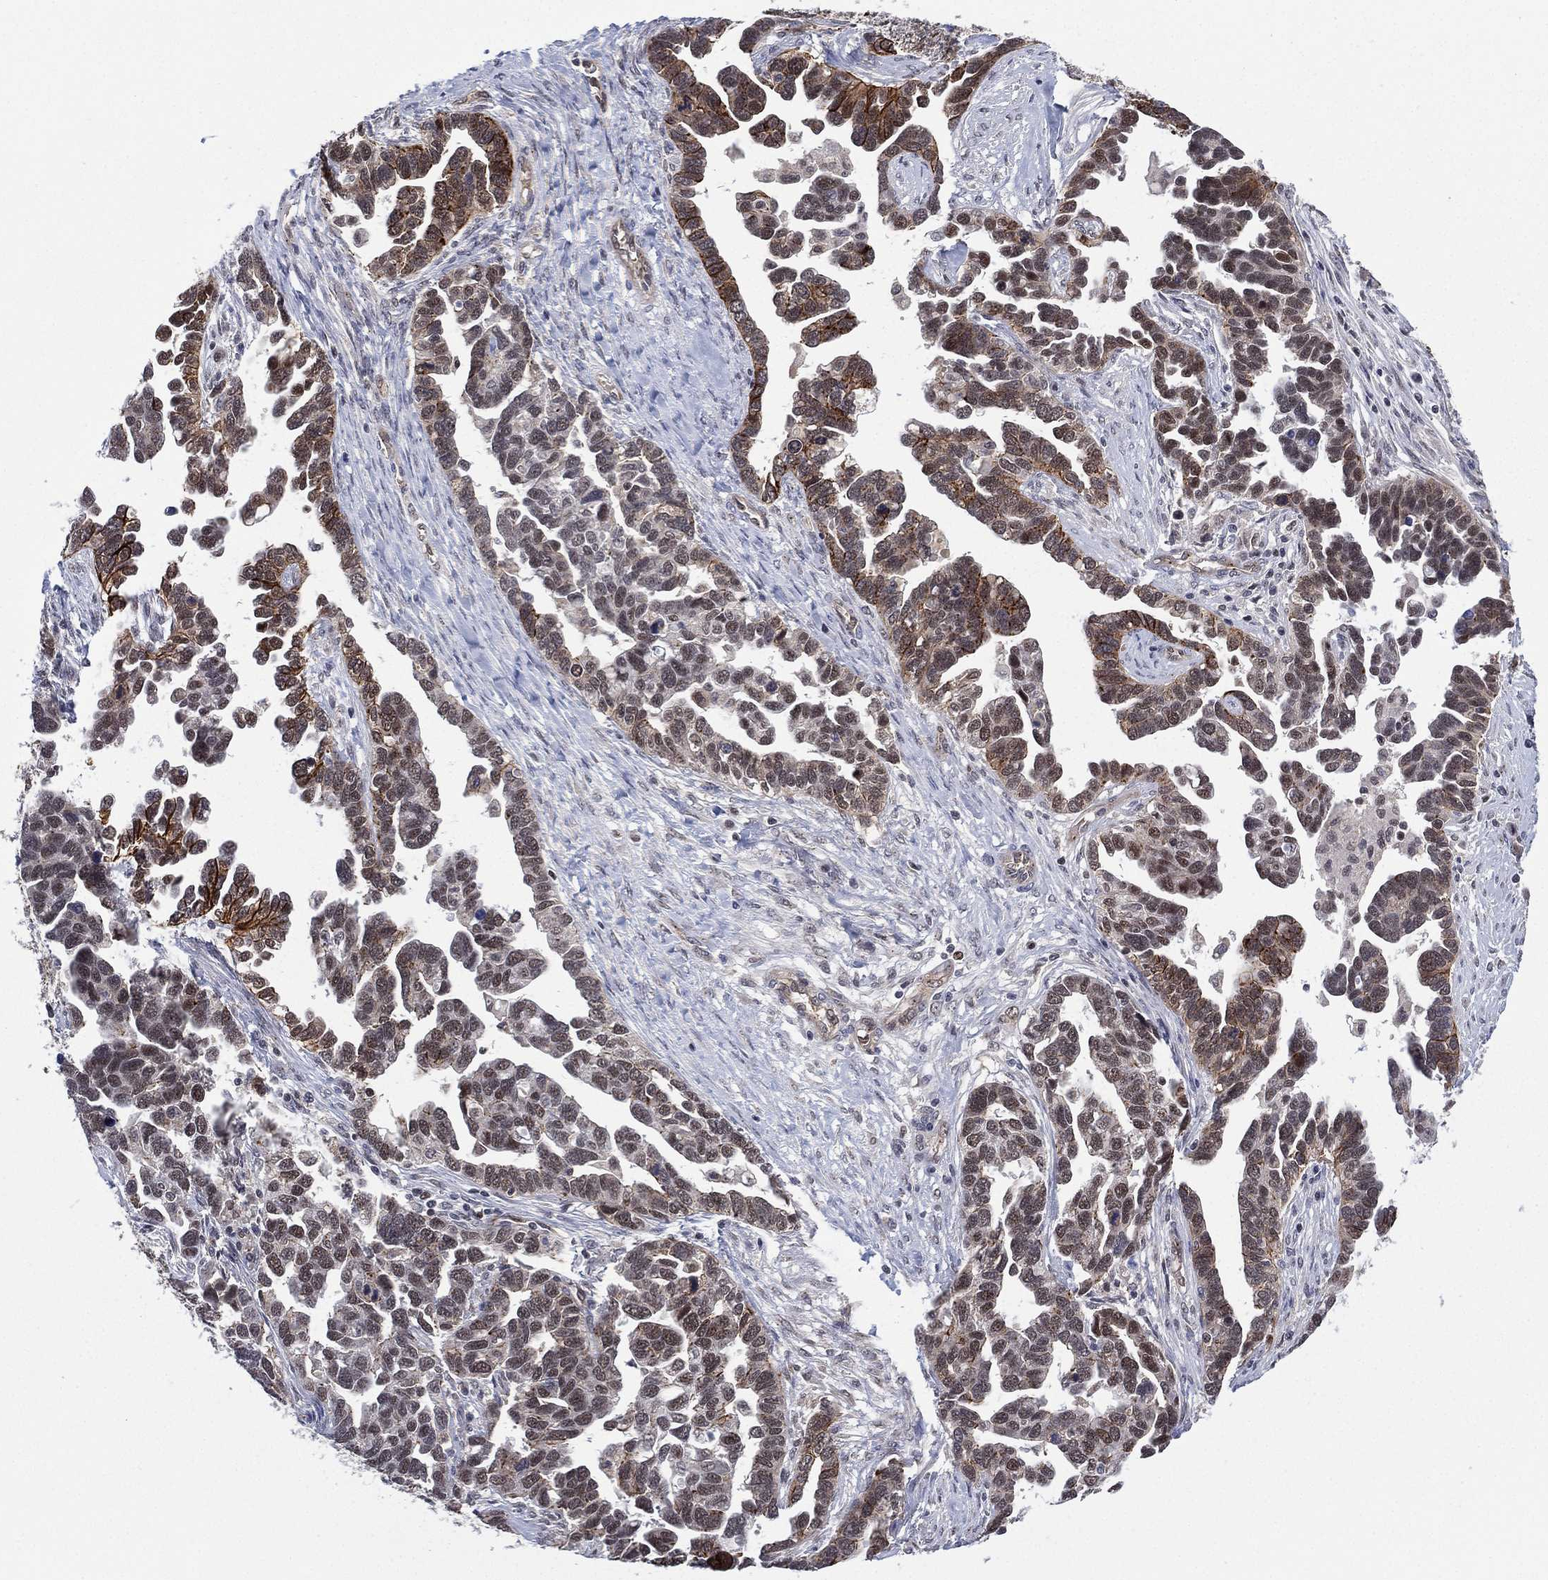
{"staining": {"intensity": "strong", "quantity": "25%-75%", "location": "cytoplasmic/membranous"}, "tissue": "ovarian cancer", "cell_type": "Tumor cells", "image_type": "cancer", "snomed": [{"axis": "morphology", "description": "Cystadenocarcinoma, serous, NOS"}, {"axis": "topography", "description": "Ovary"}], "caption": "Serous cystadenocarcinoma (ovarian) was stained to show a protein in brown. There is high levels of strong cytoplasmic/membranous staining in approximately 25%-75% of tumor cells.", "gene": "GSE1", "patient": {"sex": "female", "age": 54}}